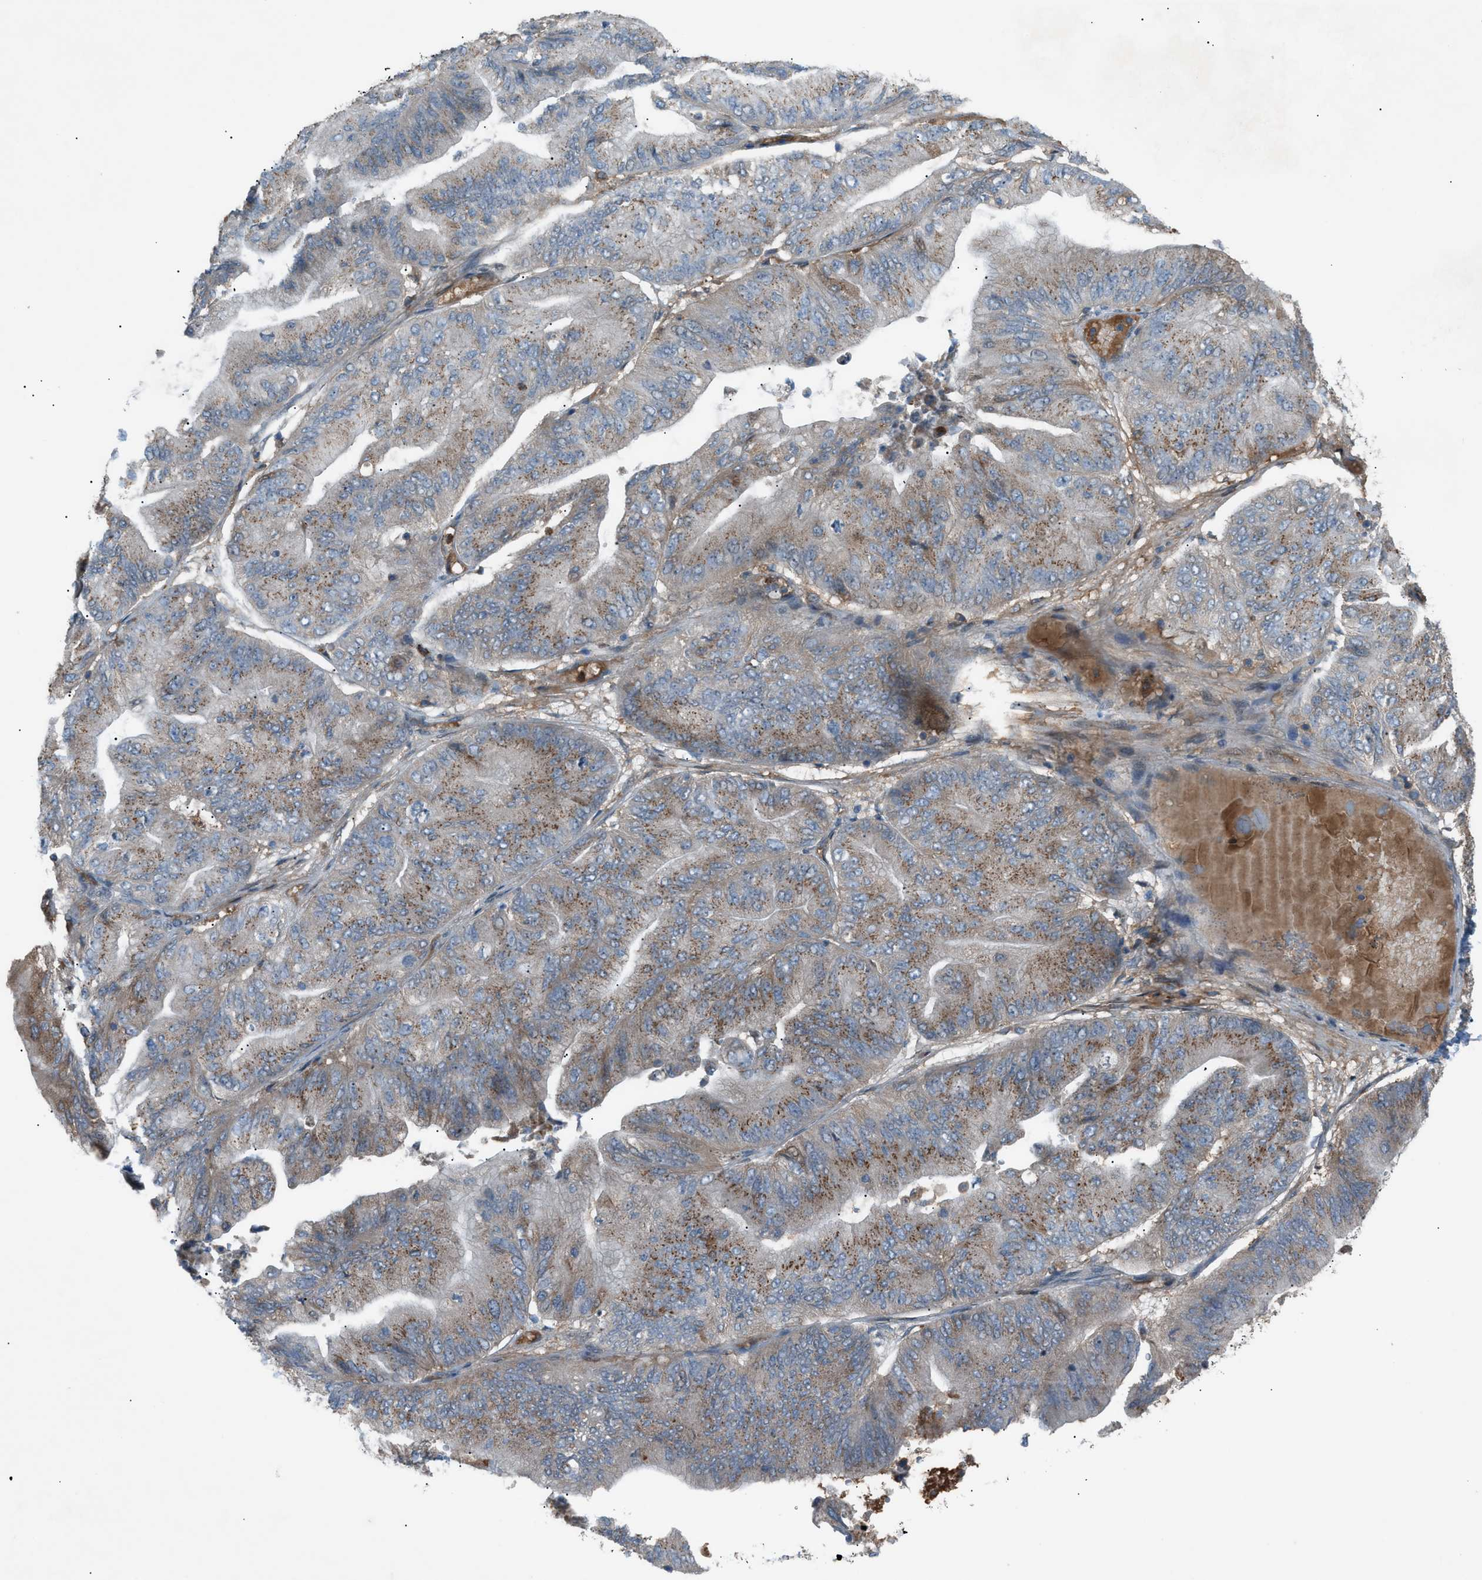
{"staining": {"intensity": "moderate", "quantity": "25%-75%", "location": "cytoplasmic/membranous"}, "tissue": "ovarian cancer", "cell_type": "Tumor cells", "image_type": "cancer", "snomed": [{"axis": "morphology", "description": "Cystadenocarcinoma, mucinous, NOS"}, {"axis": "topography", "description": "Ovary"}], "caption": "Approximately 25%-75% of tumor cells in mucinous cystadenocarcinoma (ovarian) show moderate cytoplasmic/membranous protein positivity as visualized by brown immunohistochemical staining.", "gene": "DYRK1A", "patient": {"sex": "female", "age": 61}}